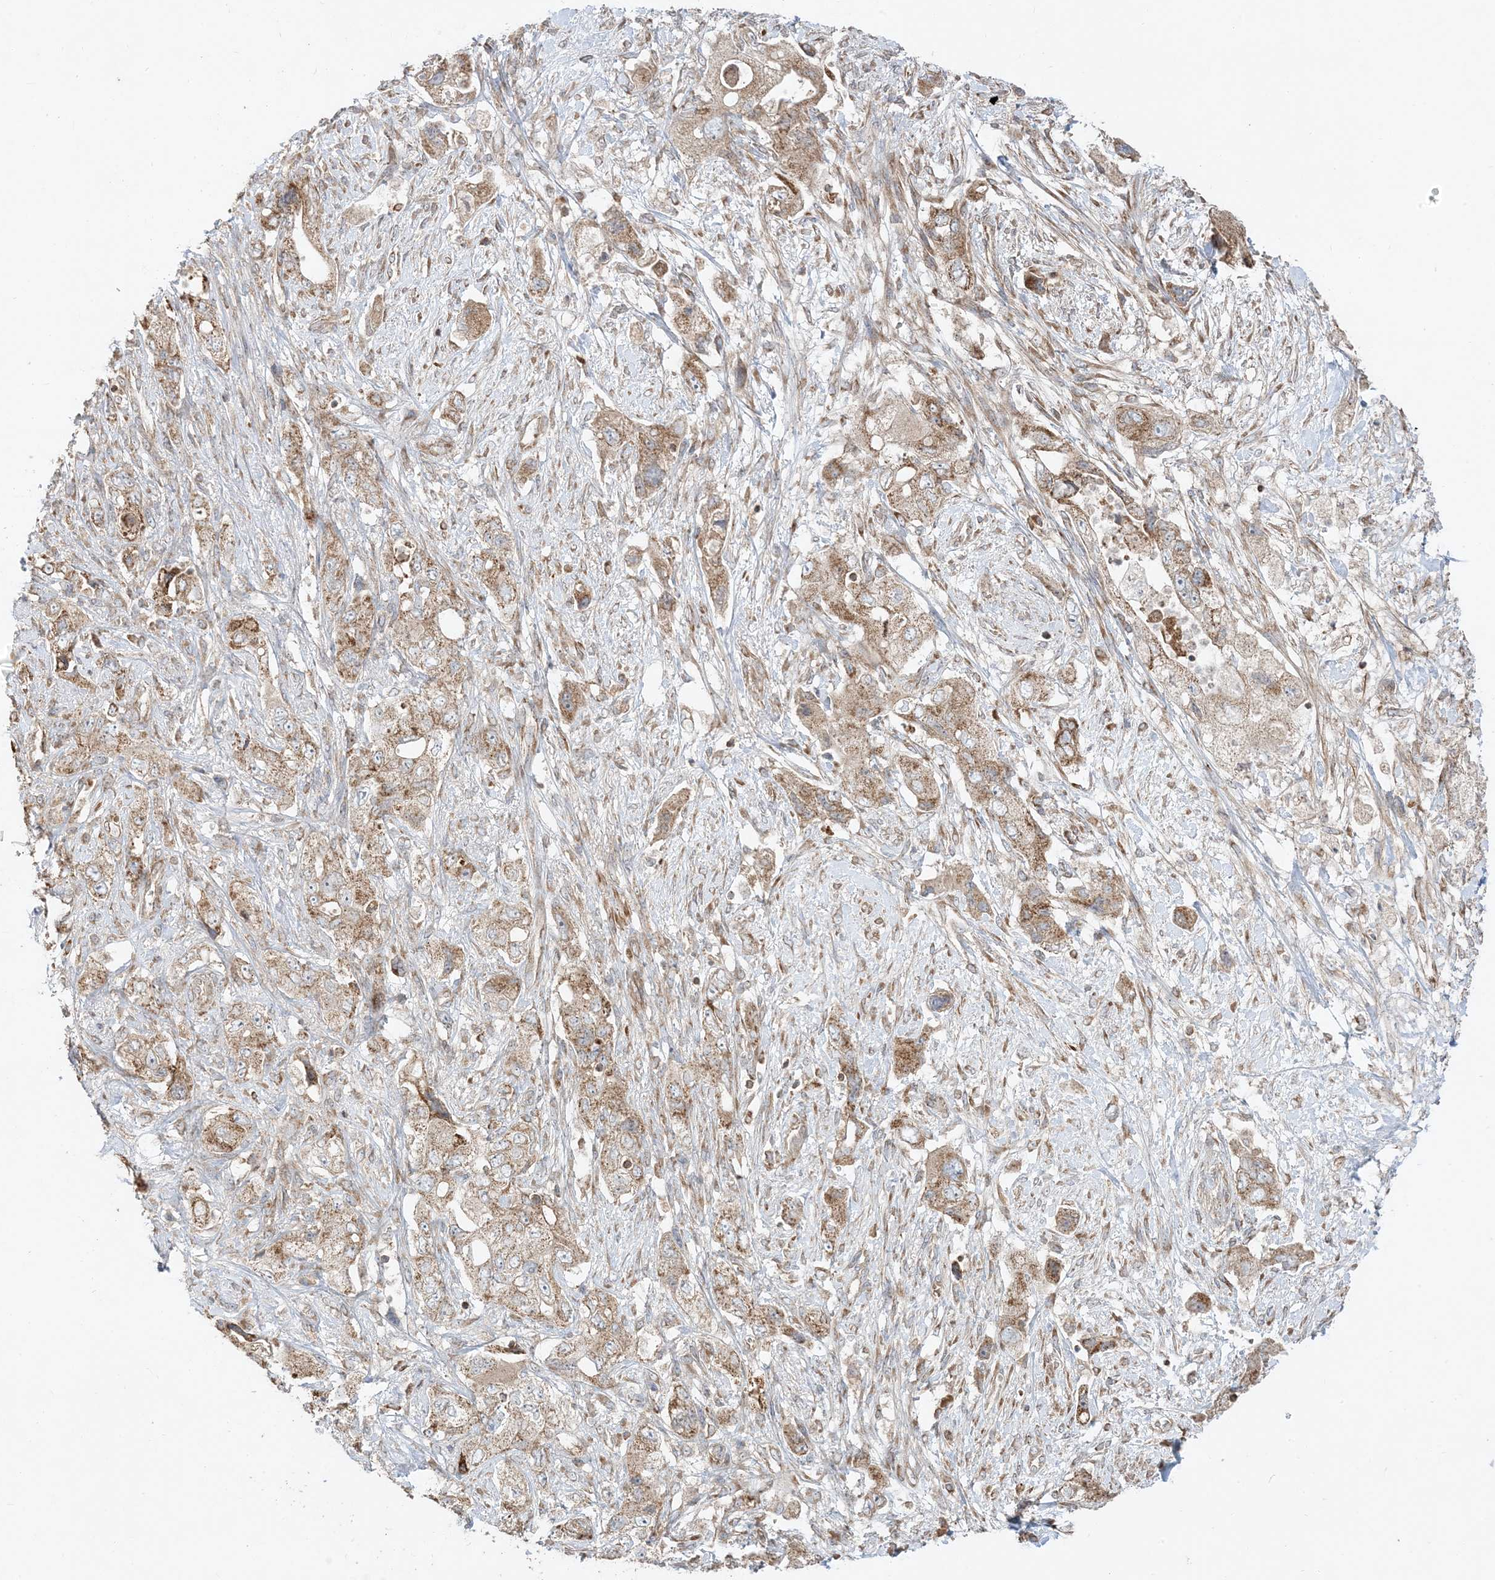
{"staining": {"intensity": "moderate", "quantity": "25%-75%", "location": "cytoplasmic/membranous"}, "tissue": "pancreatic cancer", "cell_type": "Tumor cells", "image_type": "cancer", "snomed": [{"axis": "morphology", "description": "Adenocarcinoma, NOS"}, {"axis": "topography", "description": "Pancreas"}], "caption": "Moderate cytoplasmic/membranous staining for a protein is present in approximately 25%-75% of tumor cells of adenocarcinoma (pancreatic) using immunohistochemistry.", "gene": "AARS2", "patient": {"sex": "female", "age": 73}}